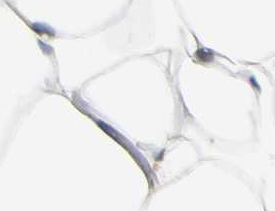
{"staining": {"intensity": "weak", "quantity": "25%-75%", "location": "cytoplasmic/membranous"}, "tissue": "adipose tissue", "cell_type": "Adipocytes", "image_type": "normal", "snomed": [{"axis": "morphology", "description": "Normal tissue, NOS"}, {"axis": "topography", "description": "Breast"}, {"axis": "topography", "description": "Adipose tissue"}], "caption": "This micrograph demonstrates IHC staining of normal adipose tissue, with low weak cytoplasmic/membranous positivity in about 25%-75% of adipocytes.", "gene": "RPS6KB2", "patient": {"sex": "female", "age": 25}}